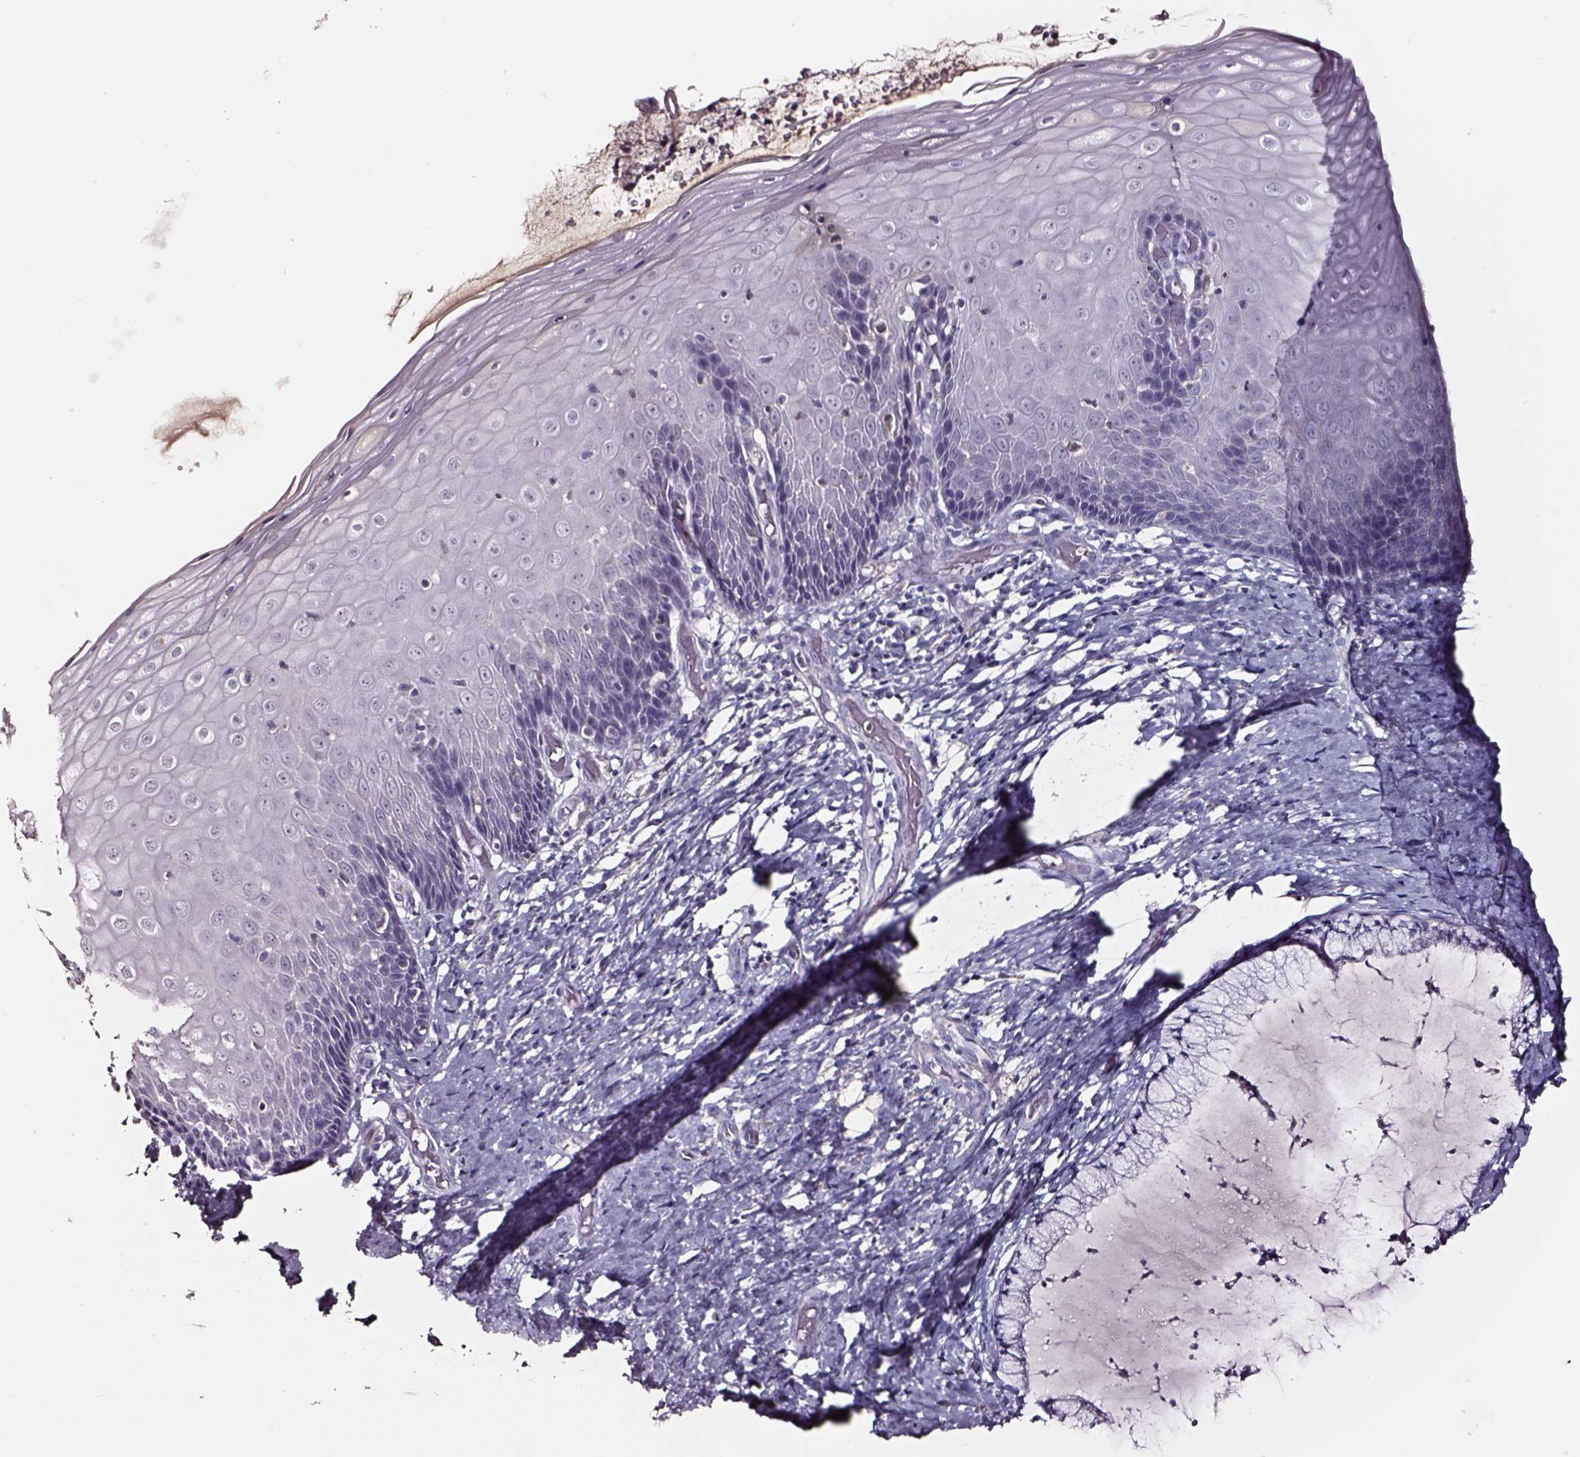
{"staining": {"intensity": "negative", "quantity": "none", "location": "none"}, "tissue": "cervix", "cell_type": "Glandular cells", "image_type": "normal", "snomed": [{"axis": "morphology", "description": "Normal tissue, NOS"}, {"axis": "topography", "description": "Cervix"}], "caption": "Immunohistochemistry of normal human cervix demonstrates no staining in glandular cells. (DAB immunohistochemistry visualized using brightfield microscopy, high magnification).", "gene": "SMIM17", "patient": {"sex": "female", "age": 37}}